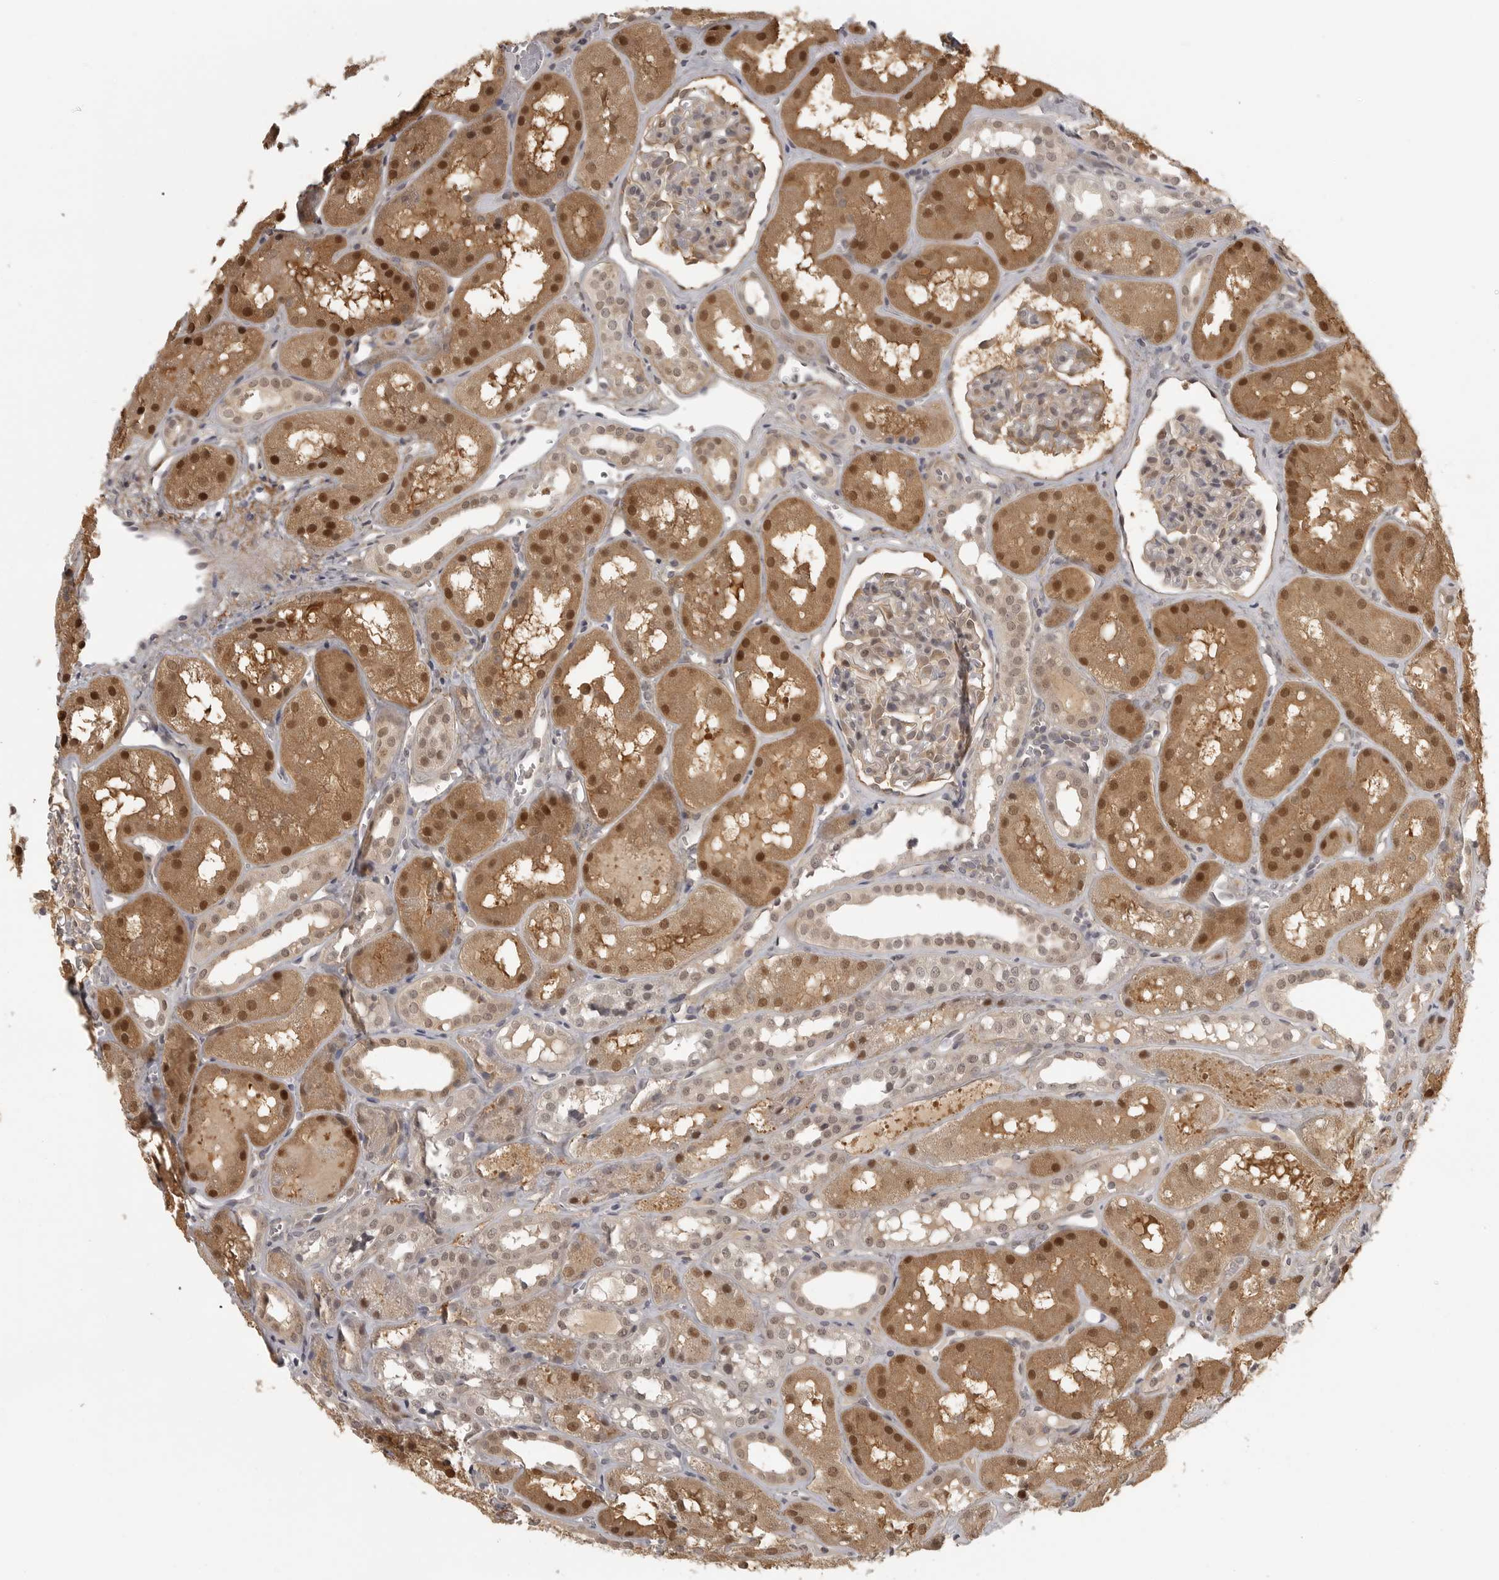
{"staining": {"intensity": "weak", "quantity": "<25%", "location": "nuclear"}, "tissue": "kidney", "cell_type": "Cells in glomeruli", "image_type": "normal", "snomed": [{"axis": "morphology", "description": "Normal tissue, NOS"}, {"axis": "topography", "description": "Kidney"}], "caption": "Cells in glomeruli show no significant staining in benign kidney. The staining was performed using DAB to visualize the protein expression in brown, while the nuclei were stained in blue with hematoxylin (Magnification: 20x).", "gene": "UROD", "patient": {"sex": "male", "age": 16}}